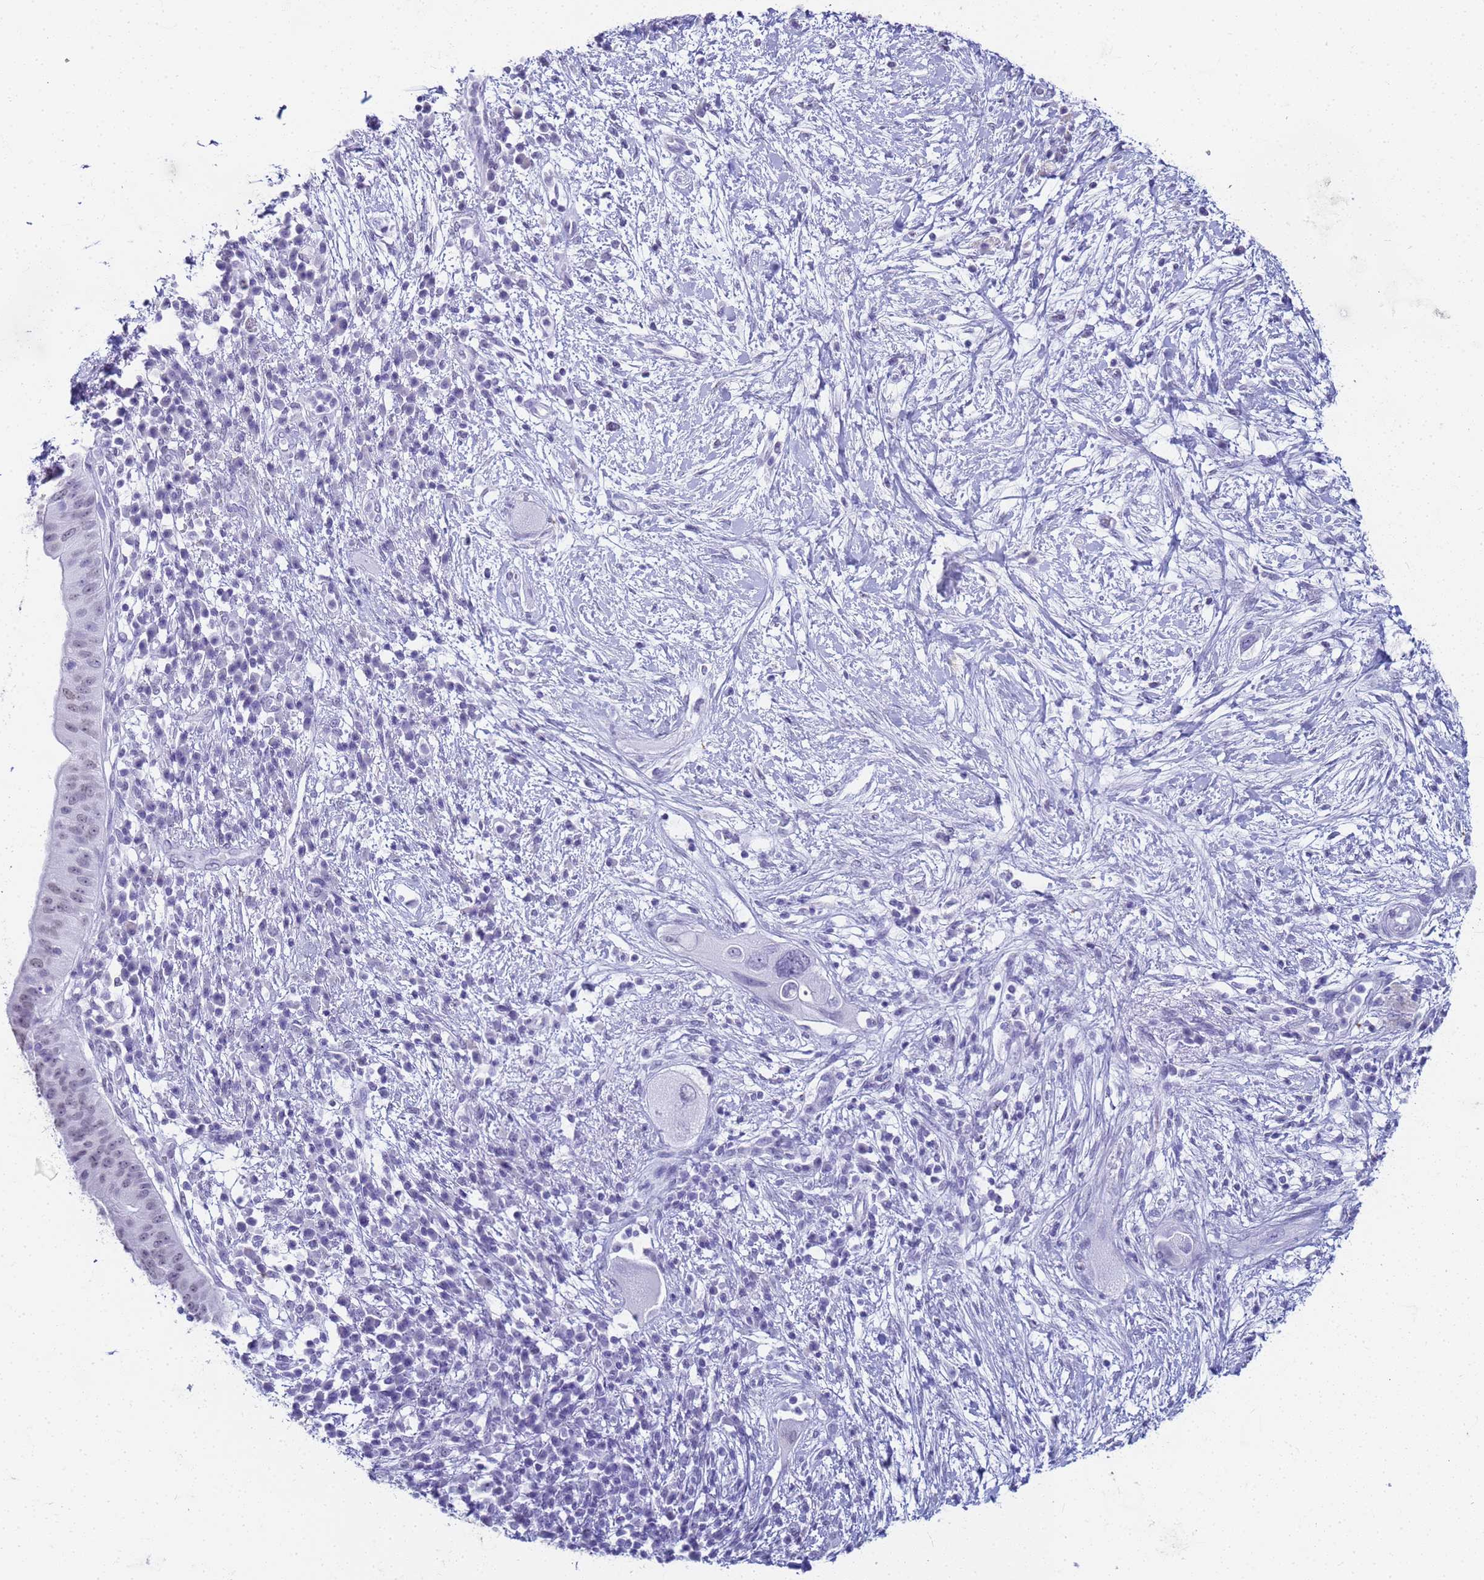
{"staining": {"intensity": "negative", "quantity": "none", "location": "none"}, "tissue": "pancreatic cancer", "cell_type": "Tumor cells", "image_type": "cancer", "snomed": [{"axis": "morphology", "description": "Adenocarcinoma, NOS"}, {"axis": "topography", "description": "Pancreas"}], "caption": "A micrograph of pancreatic cancer stained for a protein reveals no brown staining in tumor cells.", "gene": "SLC7A9", "patient": {"sex": "male", "age": 68}}